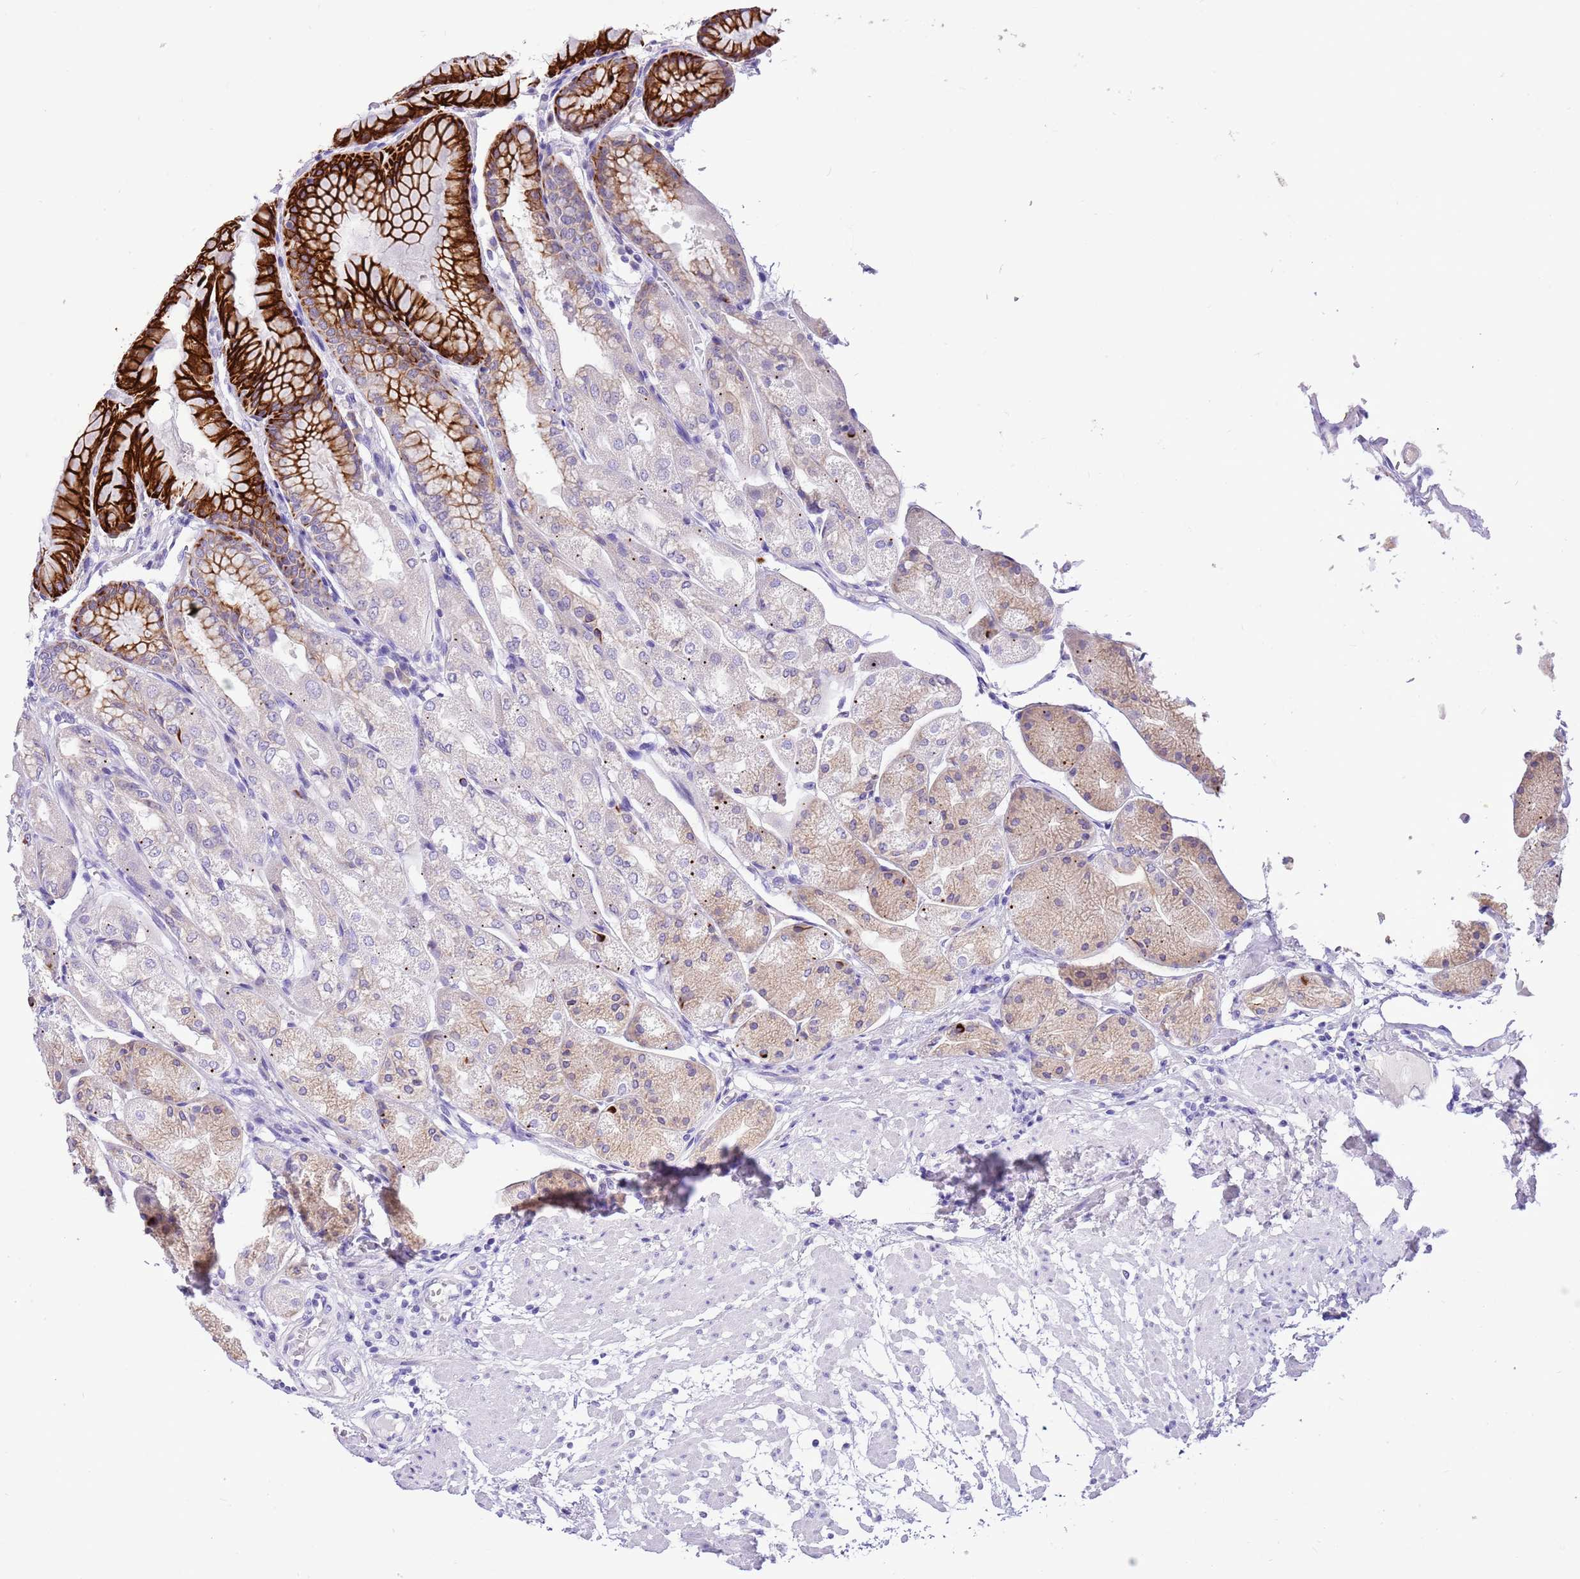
{"staining": {"intensity": "strong", "quantity": "<25%", "location": "cytoplasmic/membranous"}, "tissue": "stomach", "cell_type": "Glandular cells", "image_type": "normal", "snomed": [{"axis": "morphology", "description": "Normal tissue, NOS"}, {"axis": "topography", "description": "Stomach, upper"}], "caption": "About <25% of glandular cells in benign stomach demonstrate strong cytoplasmic/membranous protein expression as visualized by brown immunohistochemical staining.", "gene": "R3HDM4", "patient": {"sex": "male", "age": 72}}